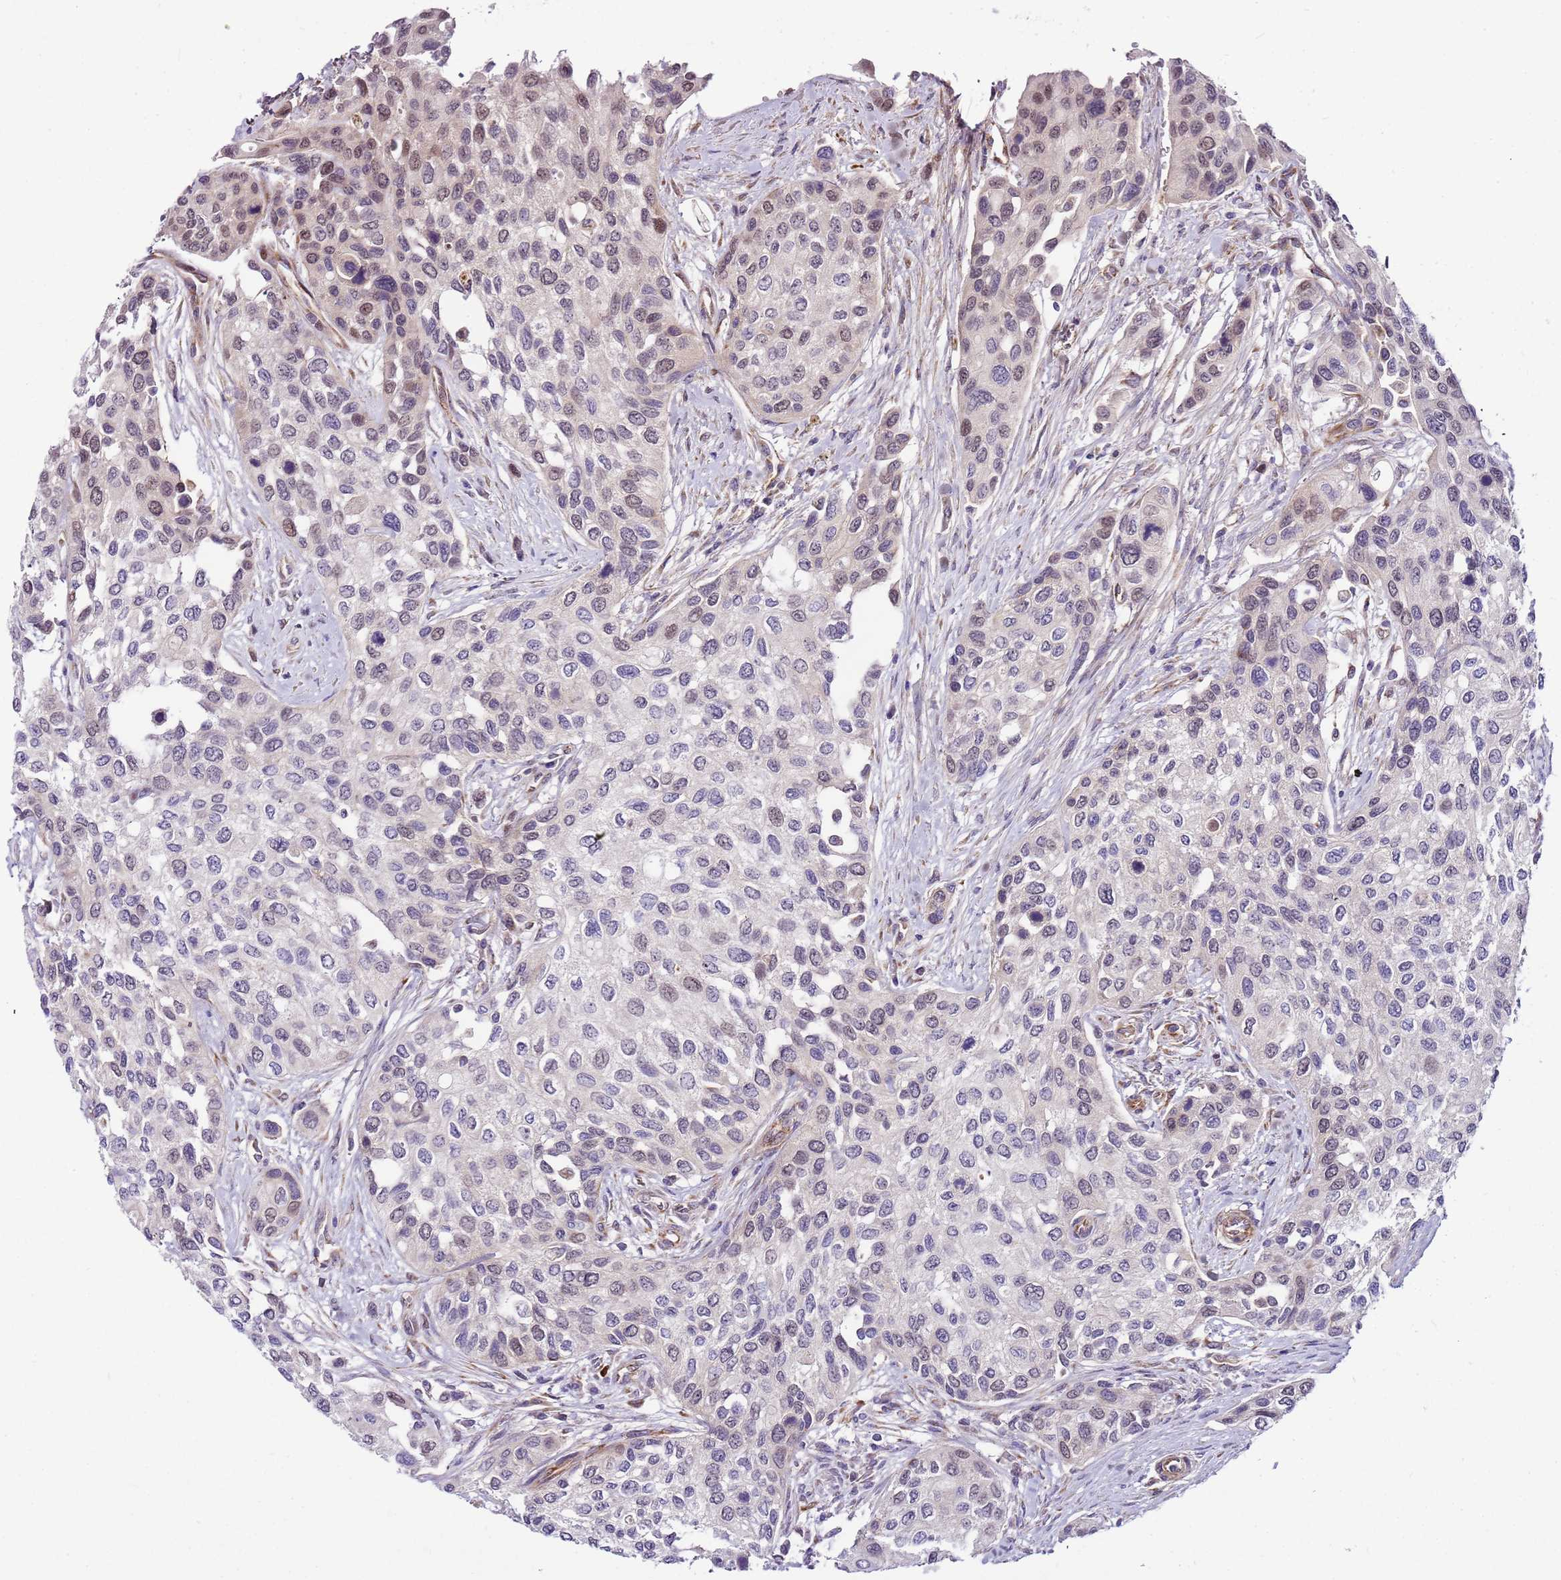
{"staining": {"intensity": "weak", "quantity": "<25%", "location": "nuclear"}, "tissue": "urothelial cancer", "cell_type": "Tumor cells", "image_type": "cancer", "snomed": [{"axis": "morphology", "description": "Normal tissue, NOS"}, {"axis": "morphology", "description": "Urothelial carcinoma, High grade"}, {"axis": "topography", "description": "Vascular tissue"}, {"axis": "topography", "description": "Urinary bladder"}], "caption": "High magnification brightfield microscopy of urothelial cancer stained with DAB (brown) and counterstained with hematoxylin (blue): tumor cells show no significant expression. (DAB (3,3'-diaminobenzidine) IHC visualized using brightfield microscopy, high magnification).", "gene": "POLE3", "patient": {"sex": "female", "age": 56}}